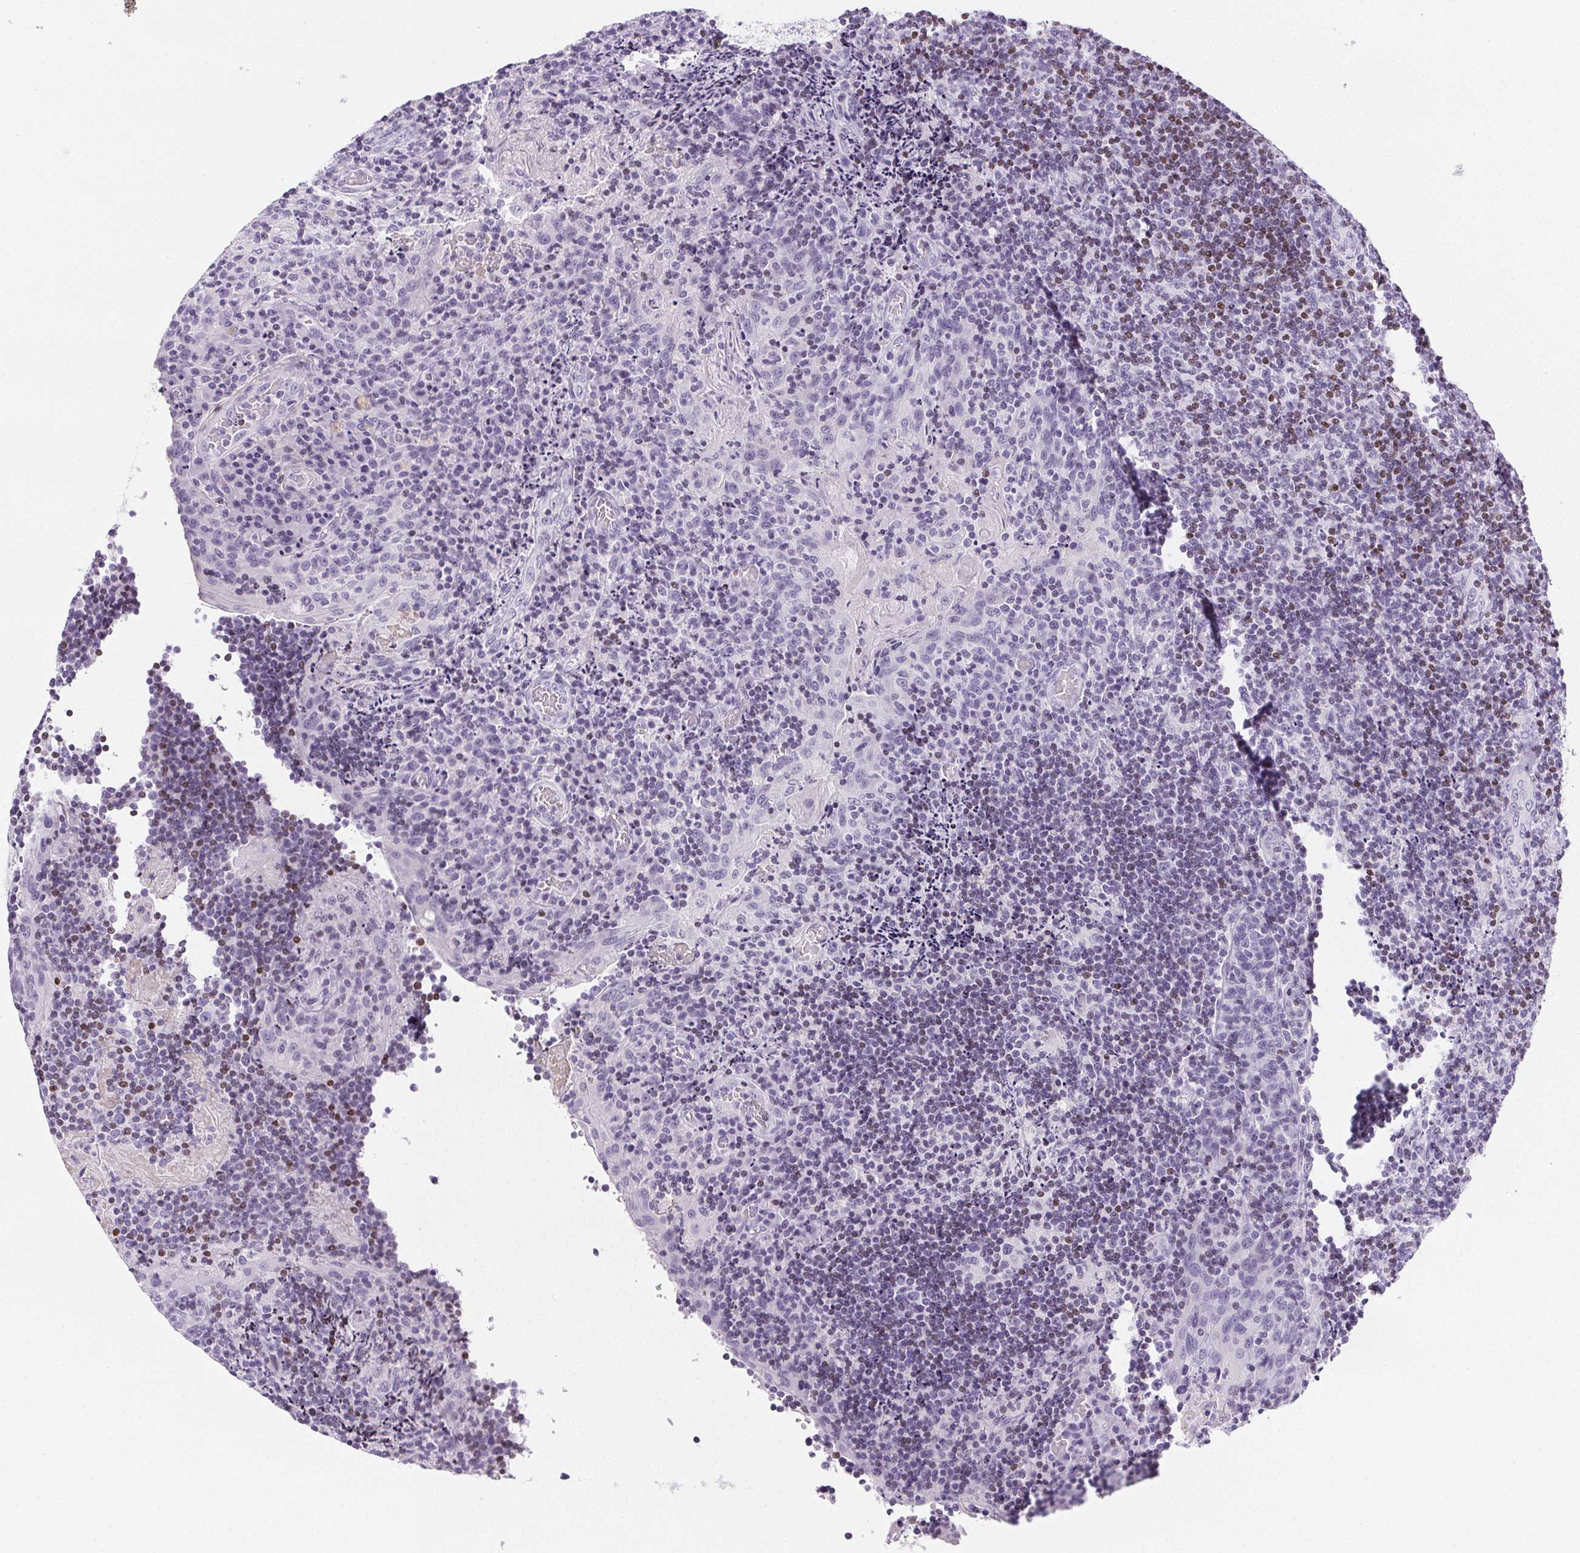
{"staining": {"intensity": "negative", "quantity": "none", "location": "none"}, "tissue": "tonsil", "cell_type": "Germinal center cells", "image_type": "normal", "snomed": [{"axis": "morphology", "description": "Normal tissue, NOS"}, {"axis": "topography", "description": "Tonsil"}], "caption": "Immunohistochemical staining of benign tonsil demonstrates no significant expression in germinal center cells.", "gene": "BEND2", "patient": {"sex": "male", "age": 17}}